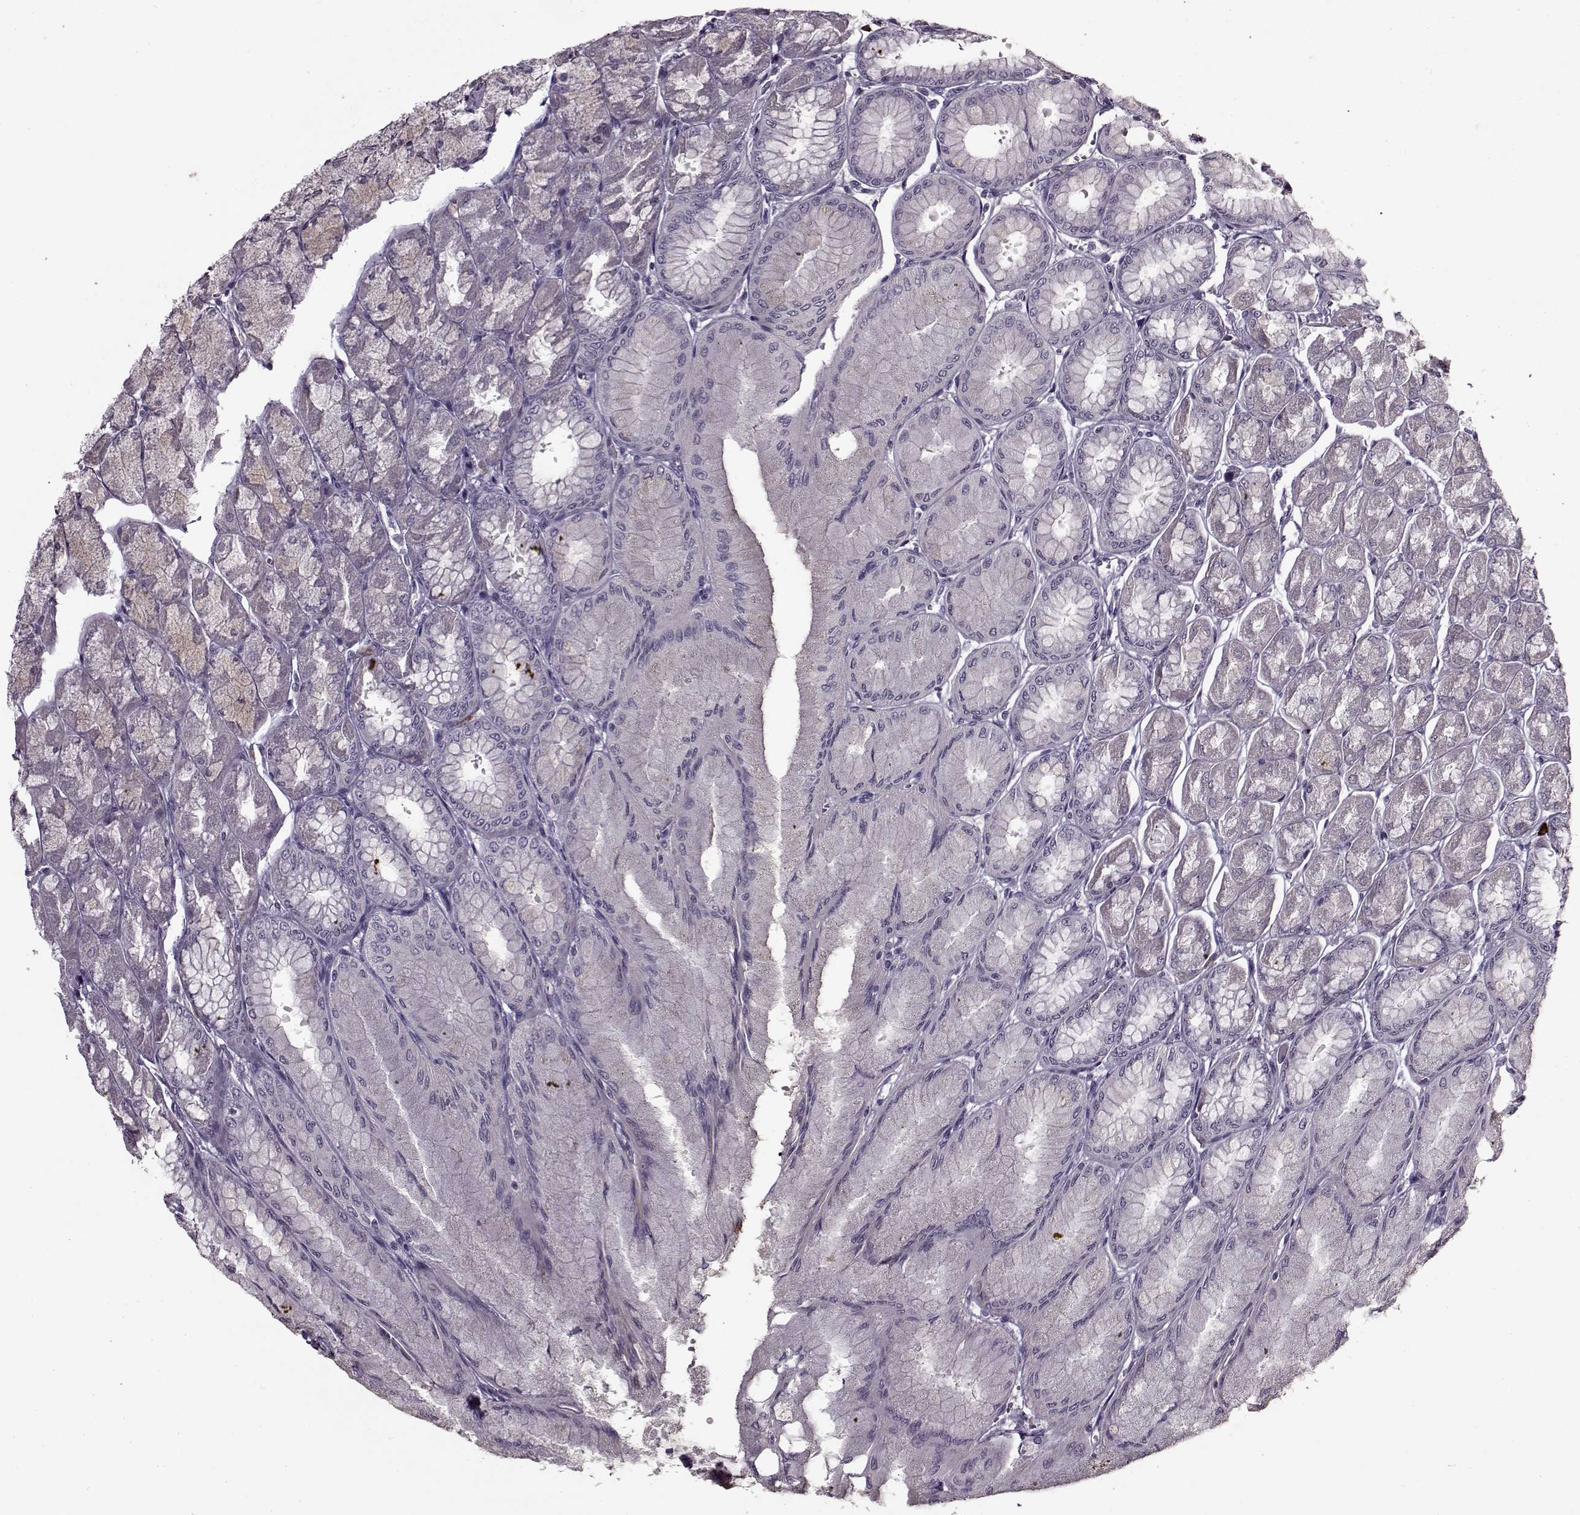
{"staining": {"intensity": "negative", "quantity": "none", "location": "none"}, "tissue": "stomach", "cell_type": "Glandular cells", "image_type": "normal", "snomed": [{"axis": "morphology", "description": "Normal tissue, NOS"}, {"axis": "topography", "description": "Stomach, upper"}], "caption": "IHC histopathology image of normal stomach stained for a protein (brown), which shows no staining in glandular cells.", "gene": "KRT9", "patient": {"sex": "male", "age": 60}}